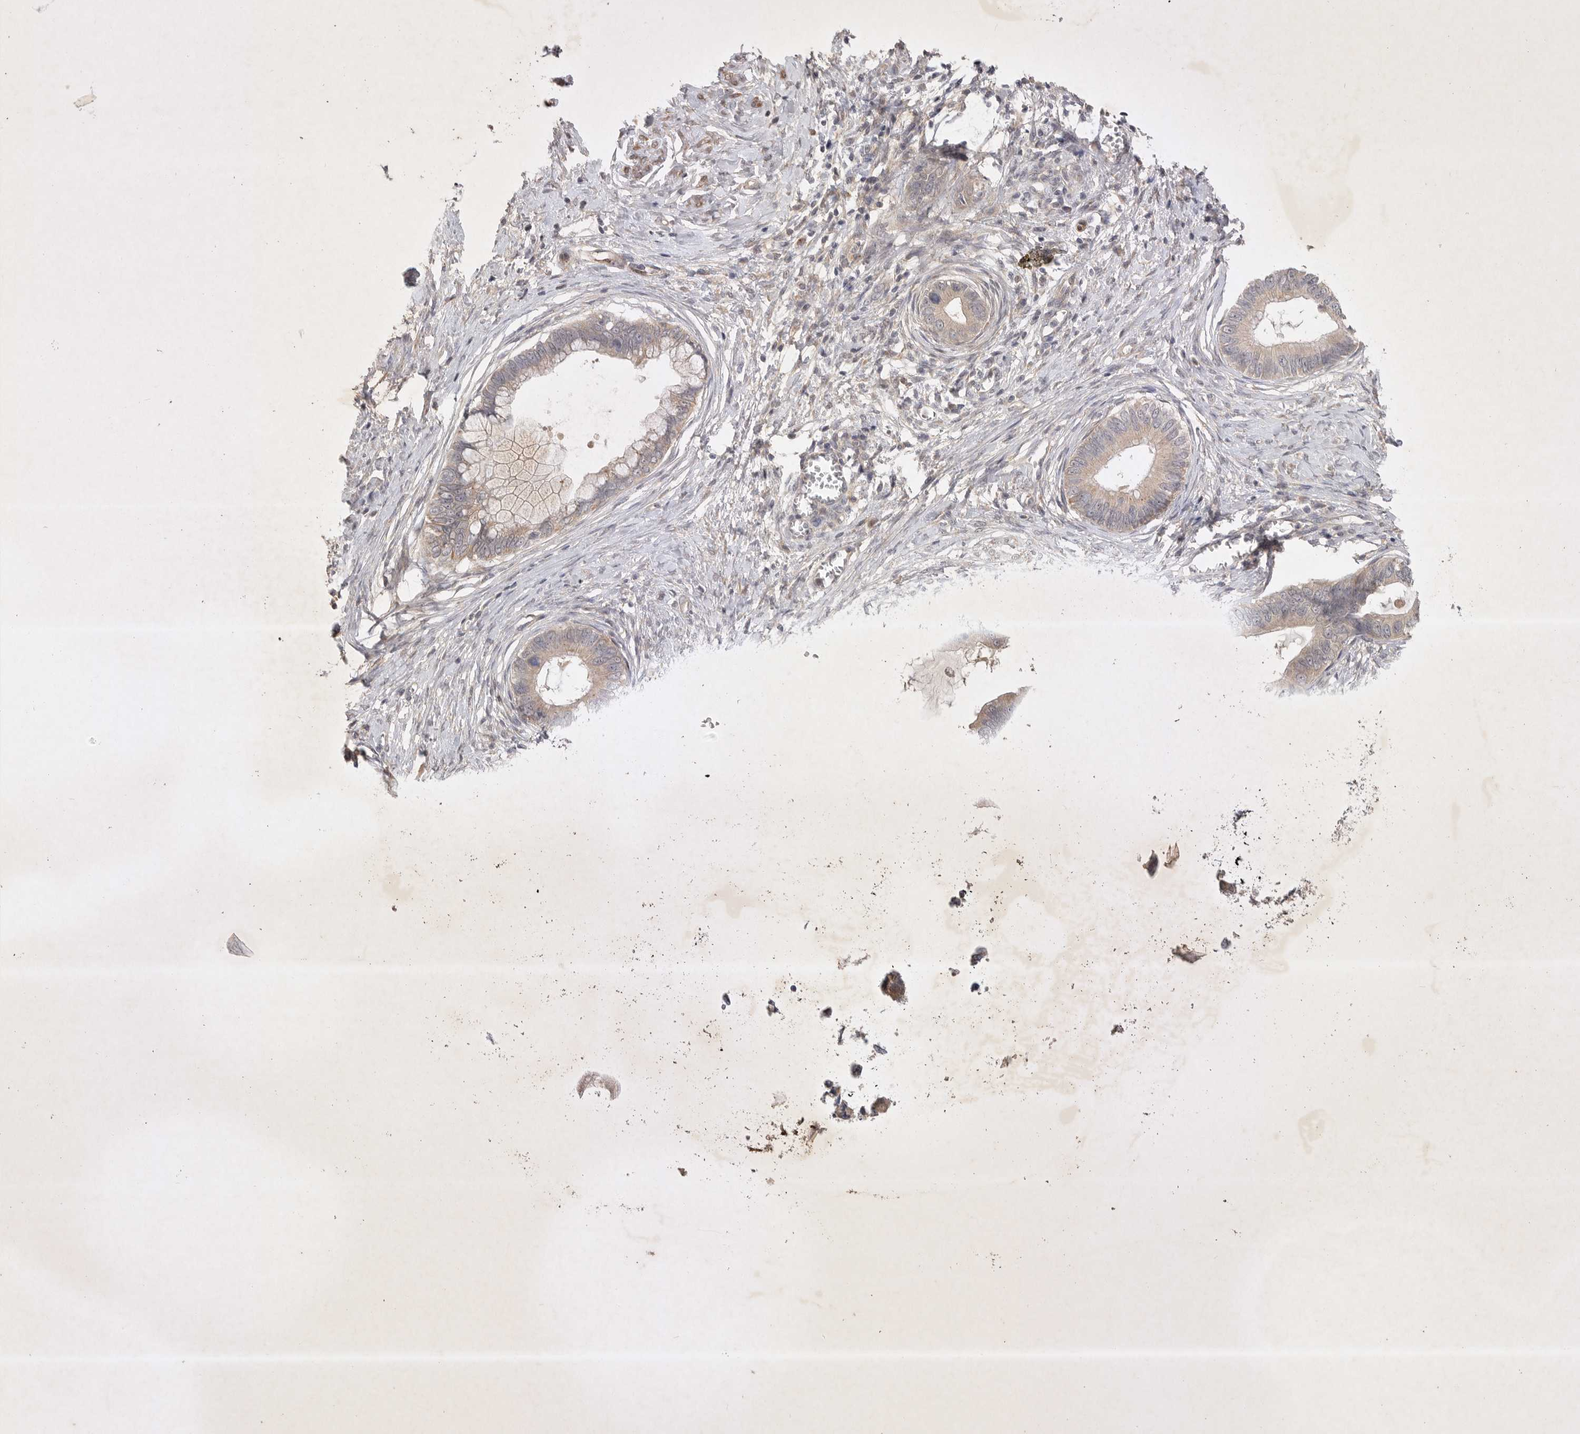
{"staining": {"intensity": "weak", "quantity": ">75%", "location": "cytoplasmic/membranous"}, "tissue": "cervical cancer", "cell_type": "Tumor cells", "image_type": "cancer", "snomed": [{"axis": "morphology", "description": "Adenocarcinoma, NOS"}, {"axis": "topography", "description": "Cervix"}], "caption": "Brown immunohistochemical staining in cervical adenocarcinoma displays weak cytoplasmic/membranous staining in approximately >75% of tumor cells.", "gene": "PTPDC1", "patient": {"sex": "female", "age": 44}}